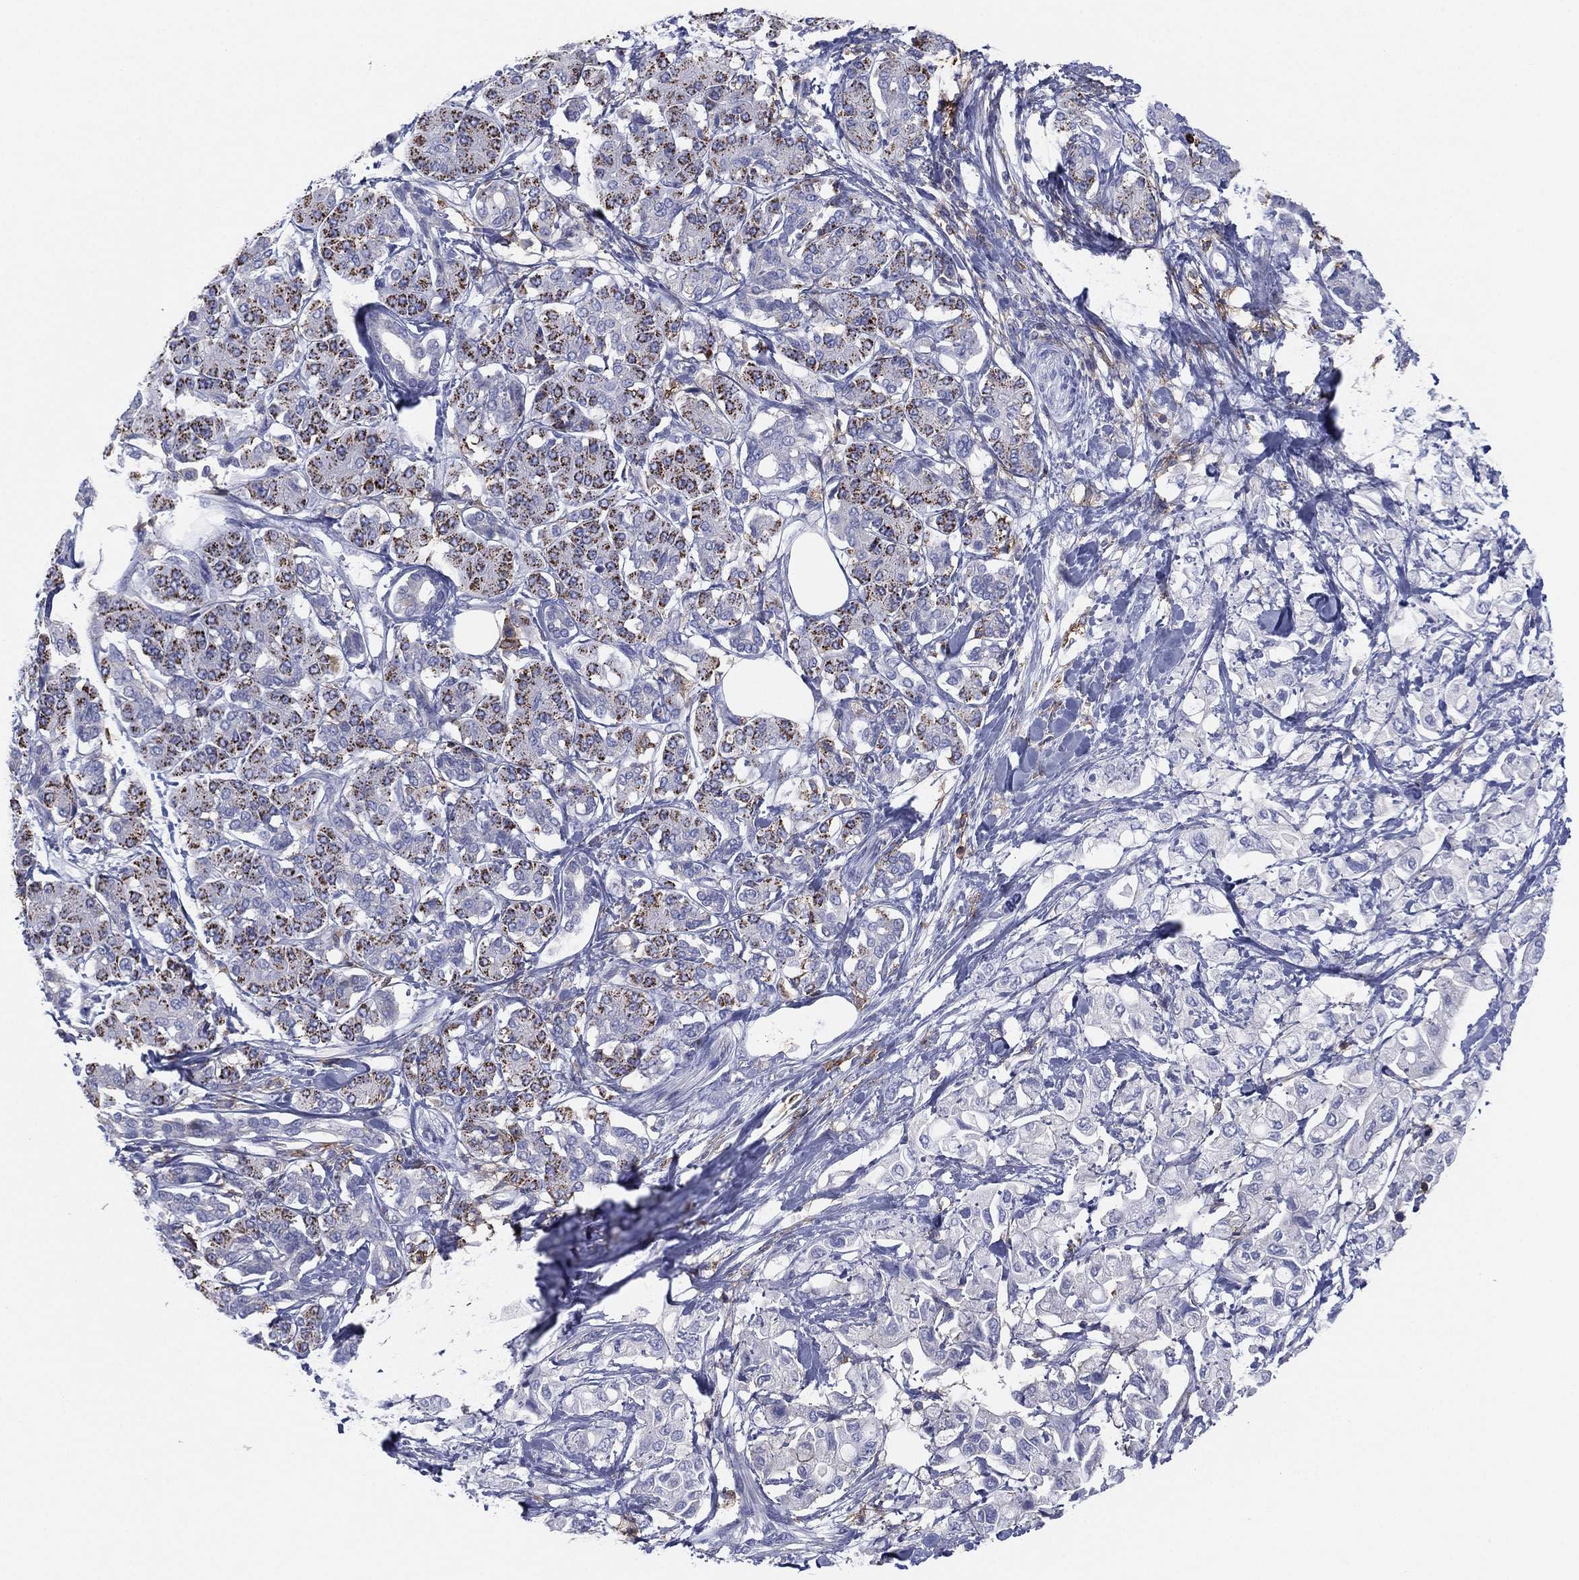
{"staining": {"intensity": "negative", "quantity": "none", "location": "none"}, "tissue": "pancreatic cancer", "cell_type": "Tumor cells", "image_type": "cancer", "snomed": [{"axis": "morphology", "description": "Adenocarcinoma, NOS"}, {"axis": "topography", "description": "Pancreas"}], "caption": "Tumor cells are negative for protein expression in human adenocarcinoma (pancreatic). (DAB IHC, high magnification).", "gene": "SELPLG", "patient": {"sex": "female", "age": 56}}